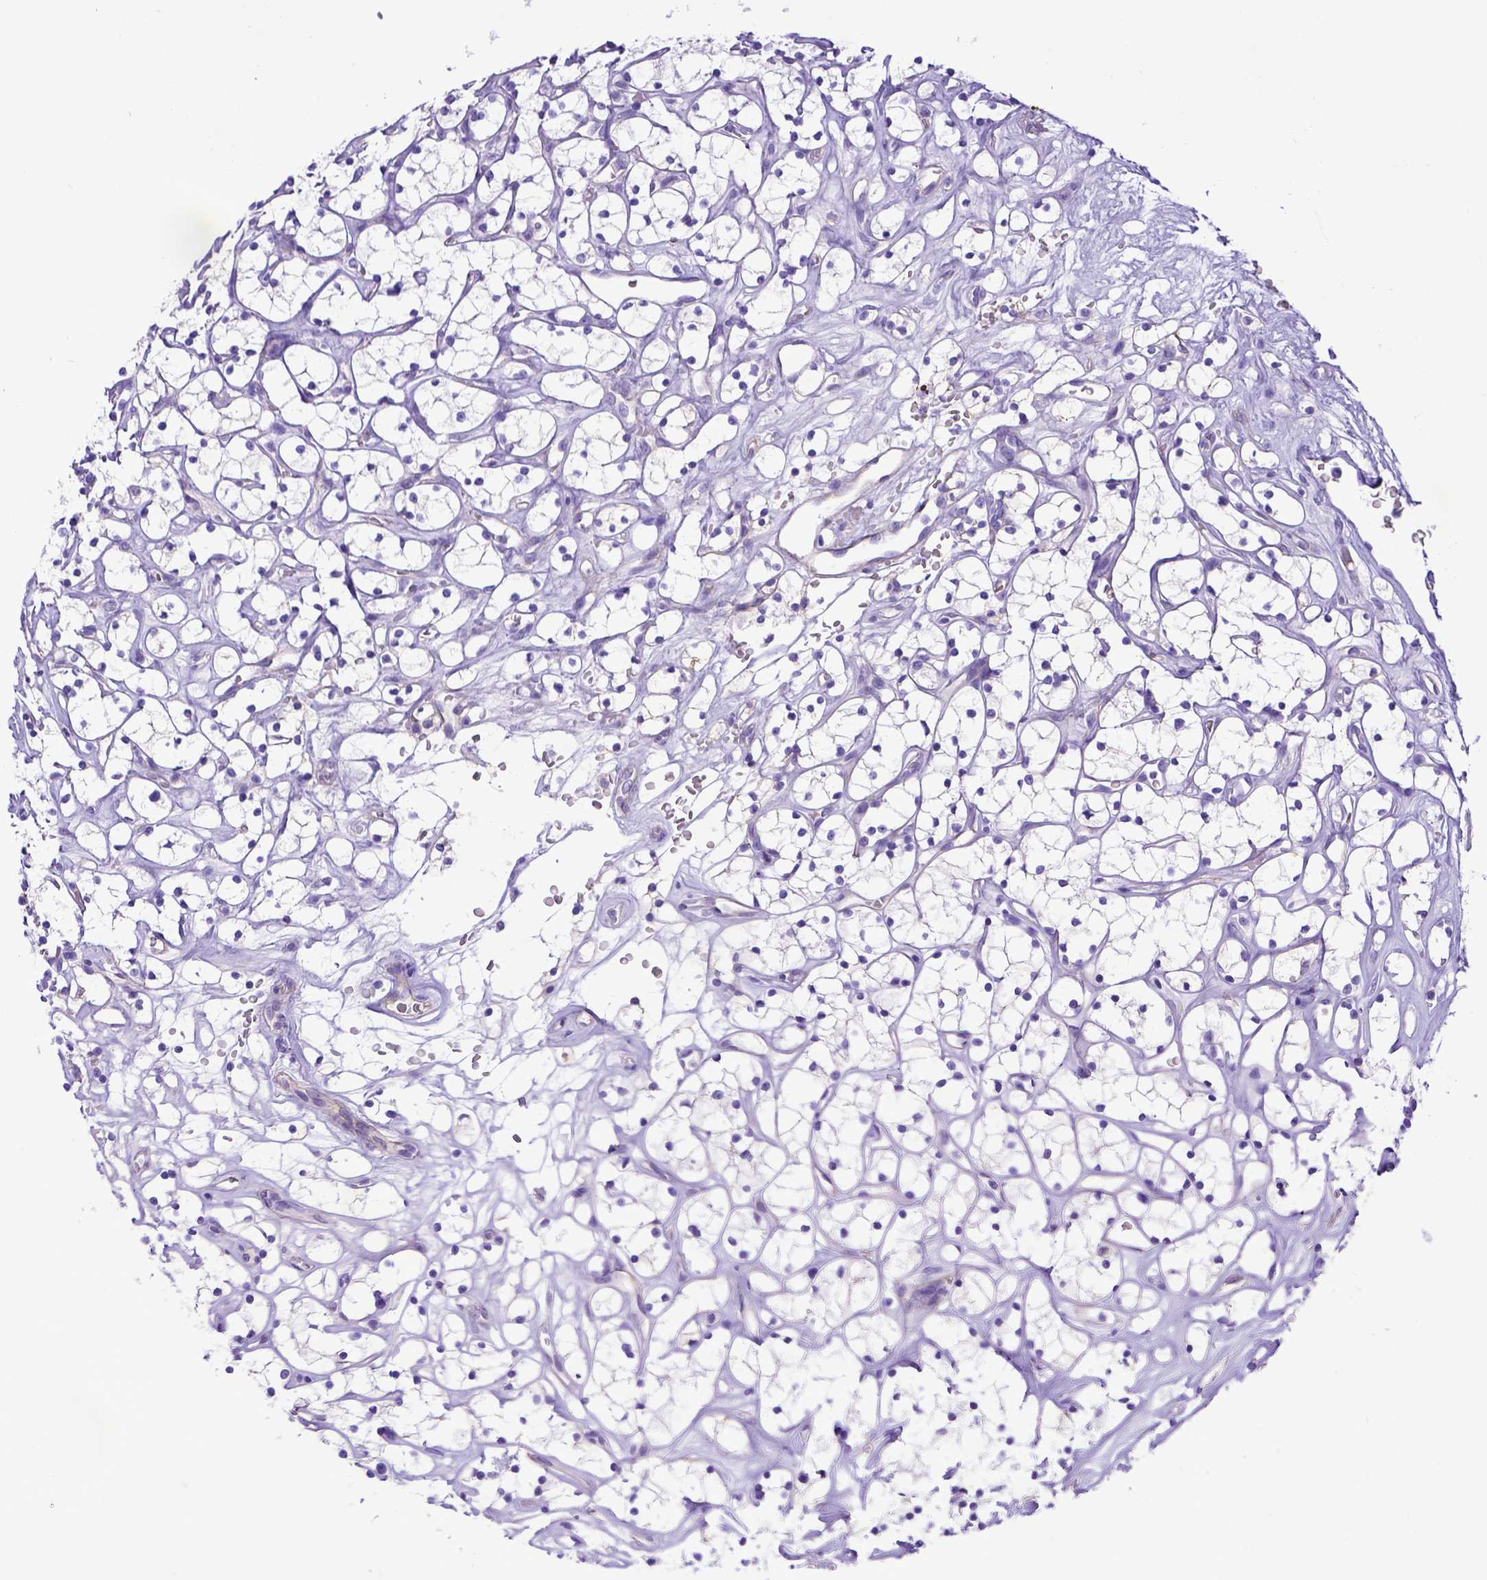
{"staining": {"intensity": "negative", "quantity": "none", "location": "none"}, "tissue": "renal cancer", "cell_type": "Tumor cells", "image_type": "cancer", "snomed": [{"axis": "morphology", "description": "Adenocarcinoma, NOS"}, {"axis": "topography", "description": "Kidney"}], "caption": "IHC of human adenocarcinoma (renal) displays no expression in tumor cells.", "gene": "LRRC18", "patient": {"sex": "female", "age": 64}}